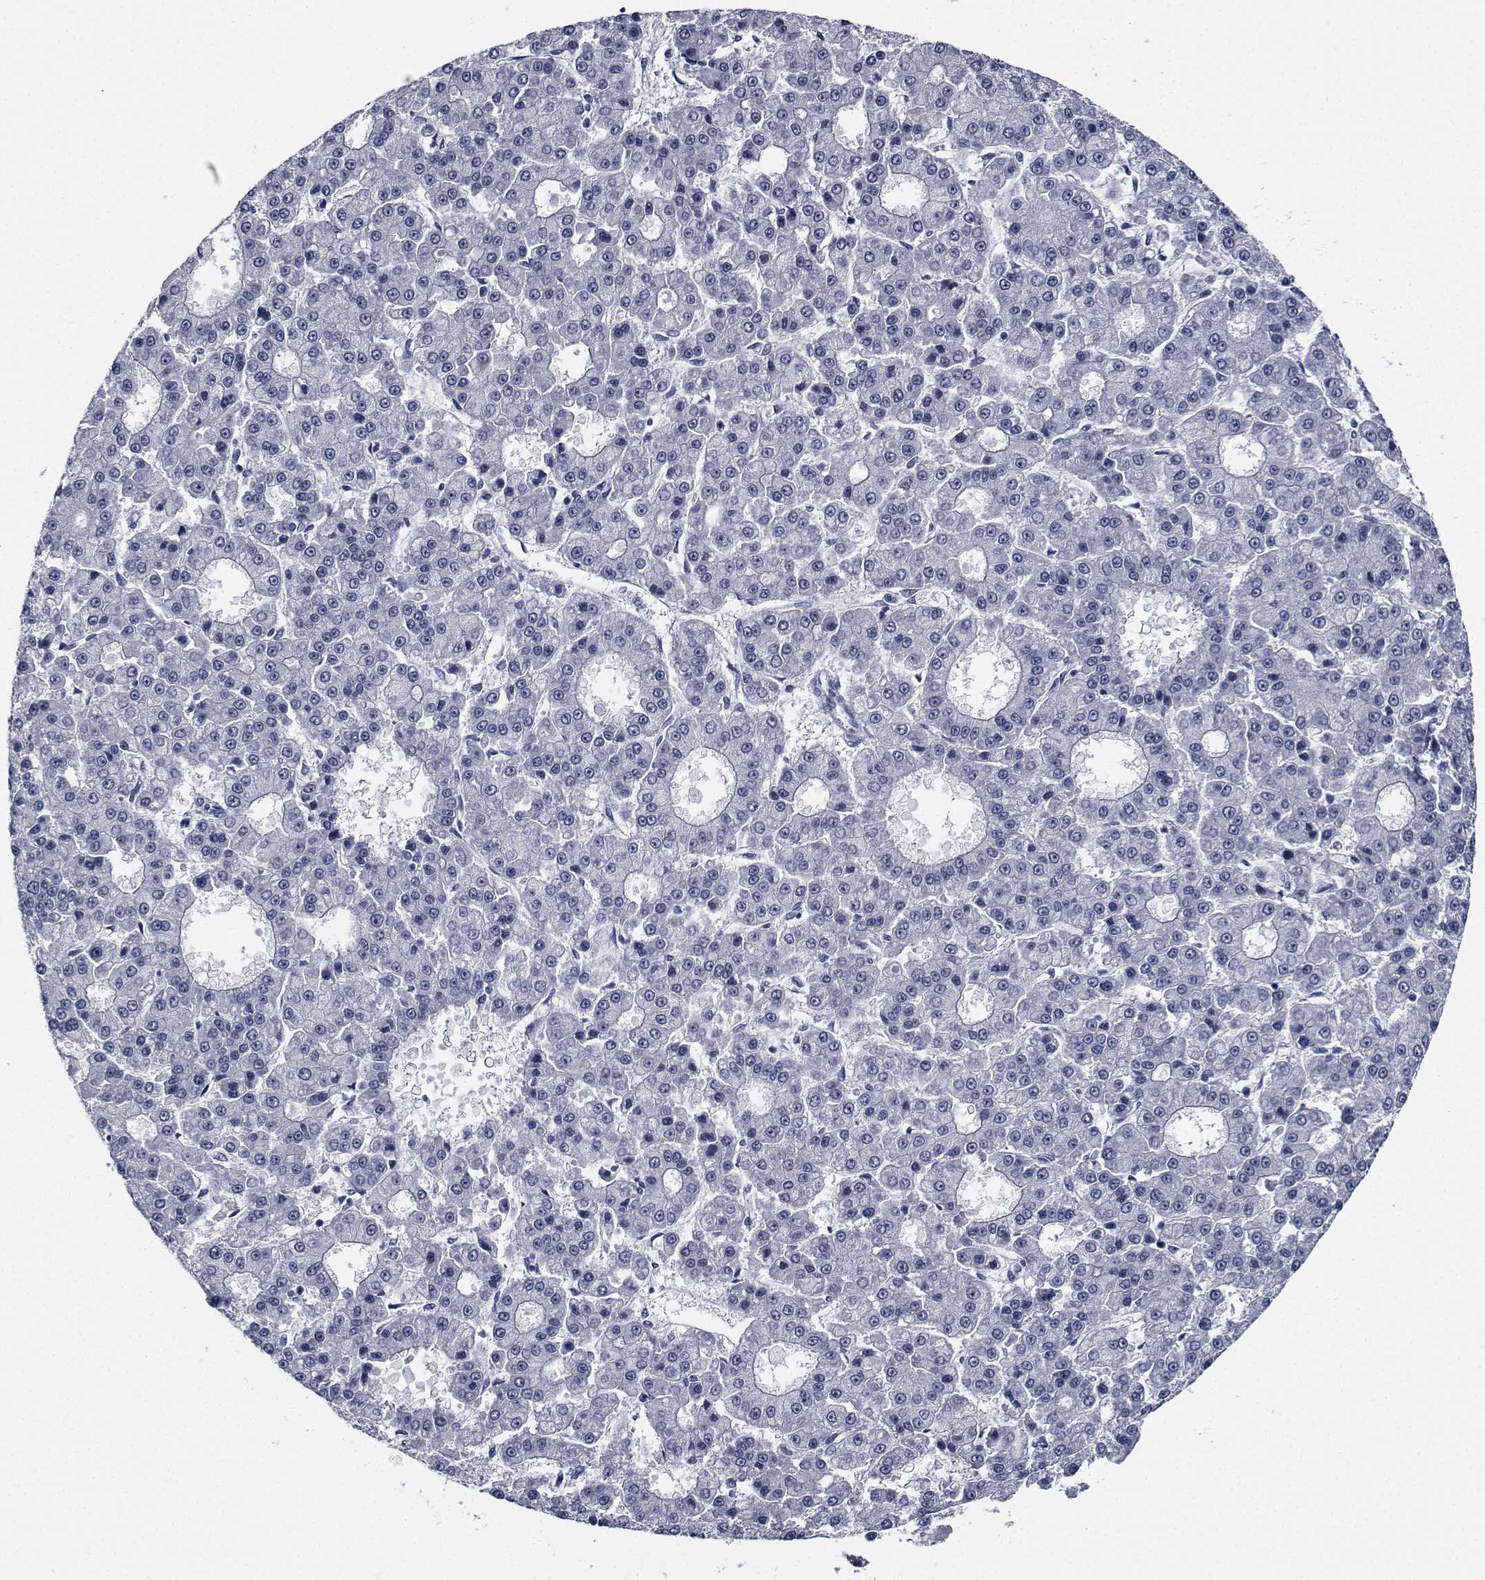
{"staining": {"intensity": "negative", "quantity": "none", "location": "none"}, "tissue": "liver cancer", "cell_type": "Tumor cells", "image_type": "cancer", "snomed": [{"axis": "morphology", "description": "Carcinoma, Hepatocellular, NOS"}, {"axis": "topography", "description": "Liver"}], "caption": "Protein analysis of liver cancer demonstrates no significant positivity in tumor cells.", "gene": "NVL", "patient": {"sex": "male", "age": 70}}